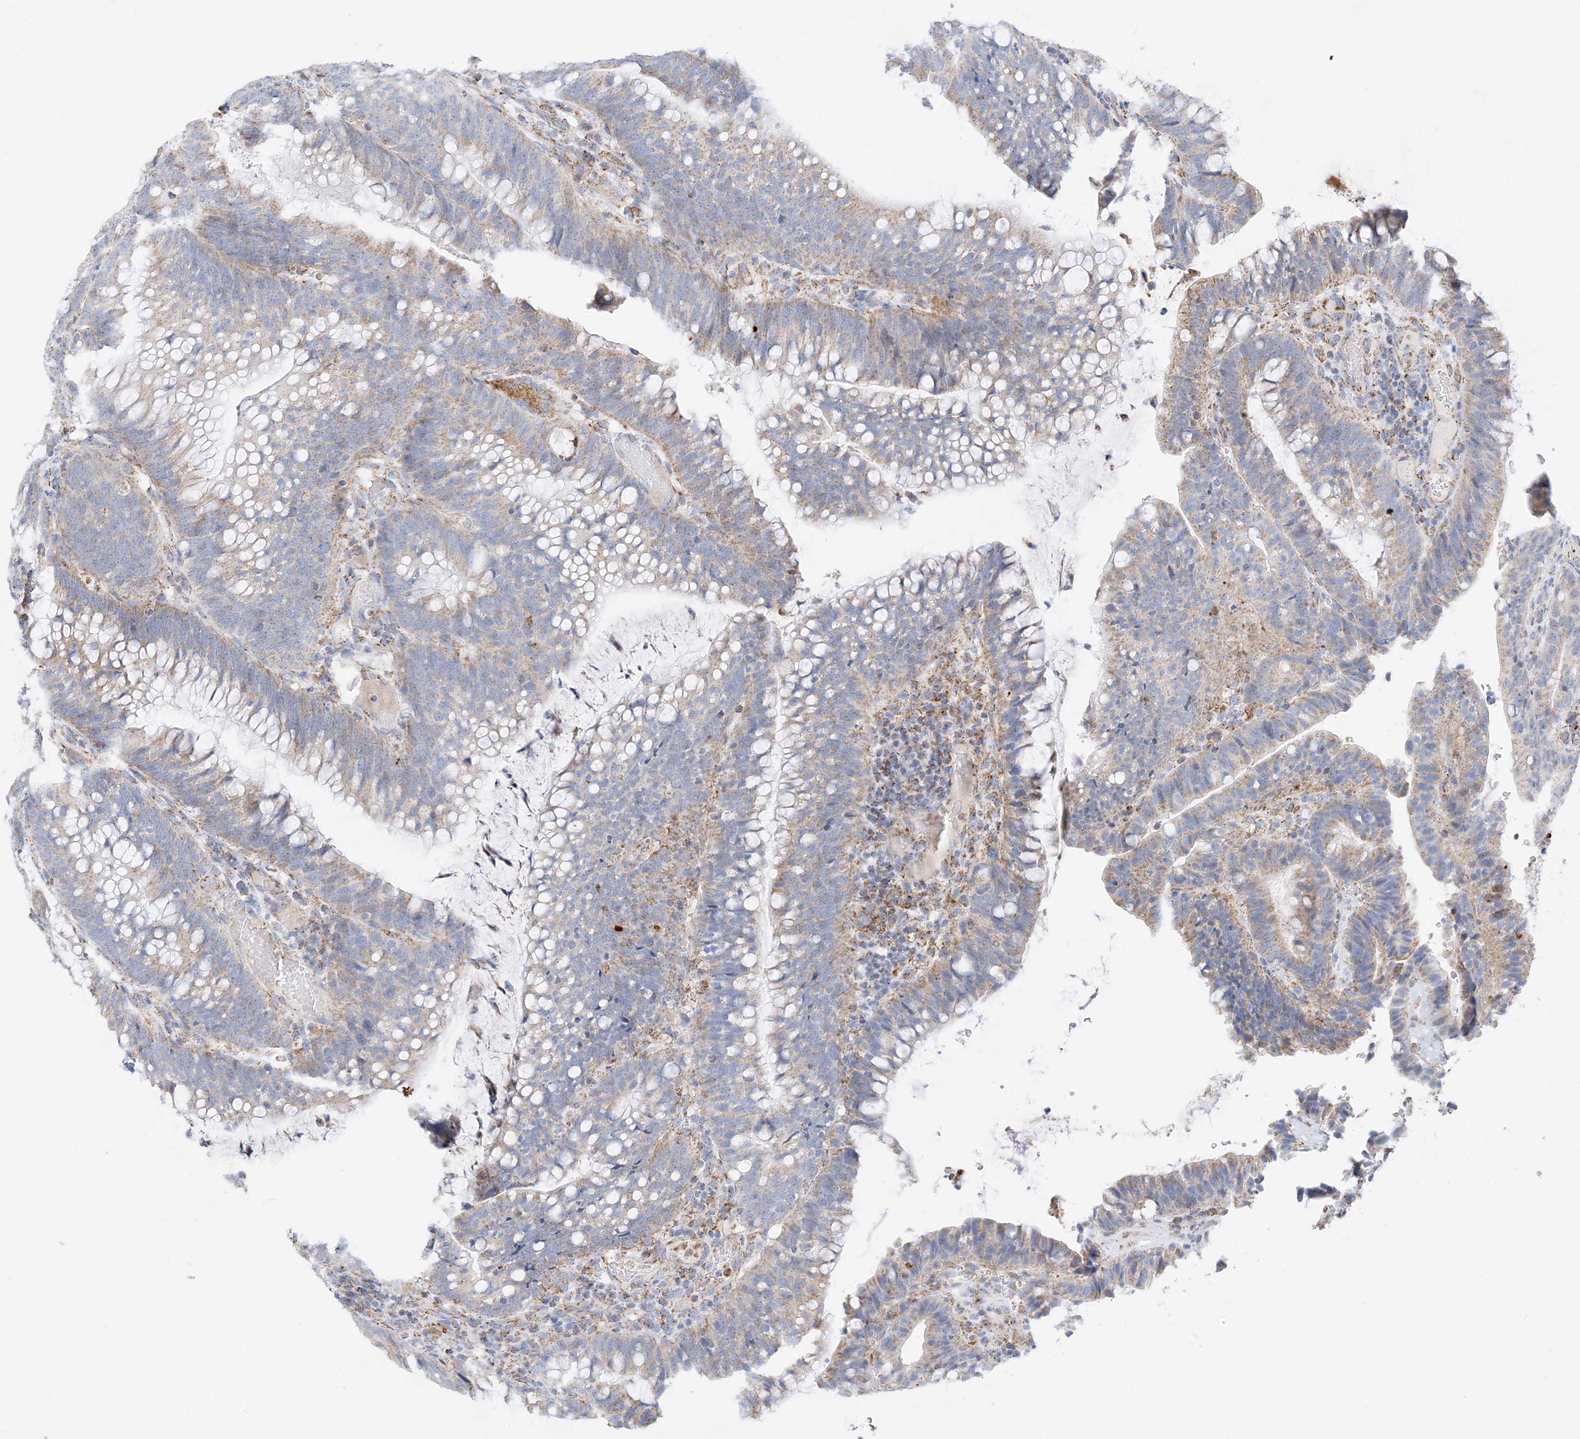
{"staining": {"intensity": "moderate", "quantity": "<25%", "location": "cytoplasmic/membranous"}, "tissue": "colorectal cancer", "cell_type": "Tumor cells", "image_type": "cancer", "snomed": [{"axis": "morphology", "description": "Adenocarcinoma, NOS"}, {"axis": "topography", "description": "Colon"}], "caption": "IHC staining of adenocarcinoma (colorectal), which shows low levels of moderate cytoplasmic/membranous expression in about <25% of tumor cells indicating moderate cytoplasmic/membranous protein expression. The staining was performed using DAB (brown) for protein detection and nuclei were counterstained in hematoxylin (blue).", "gene": "CAPN13", "patient": {"sex": "female", "age": 66}}